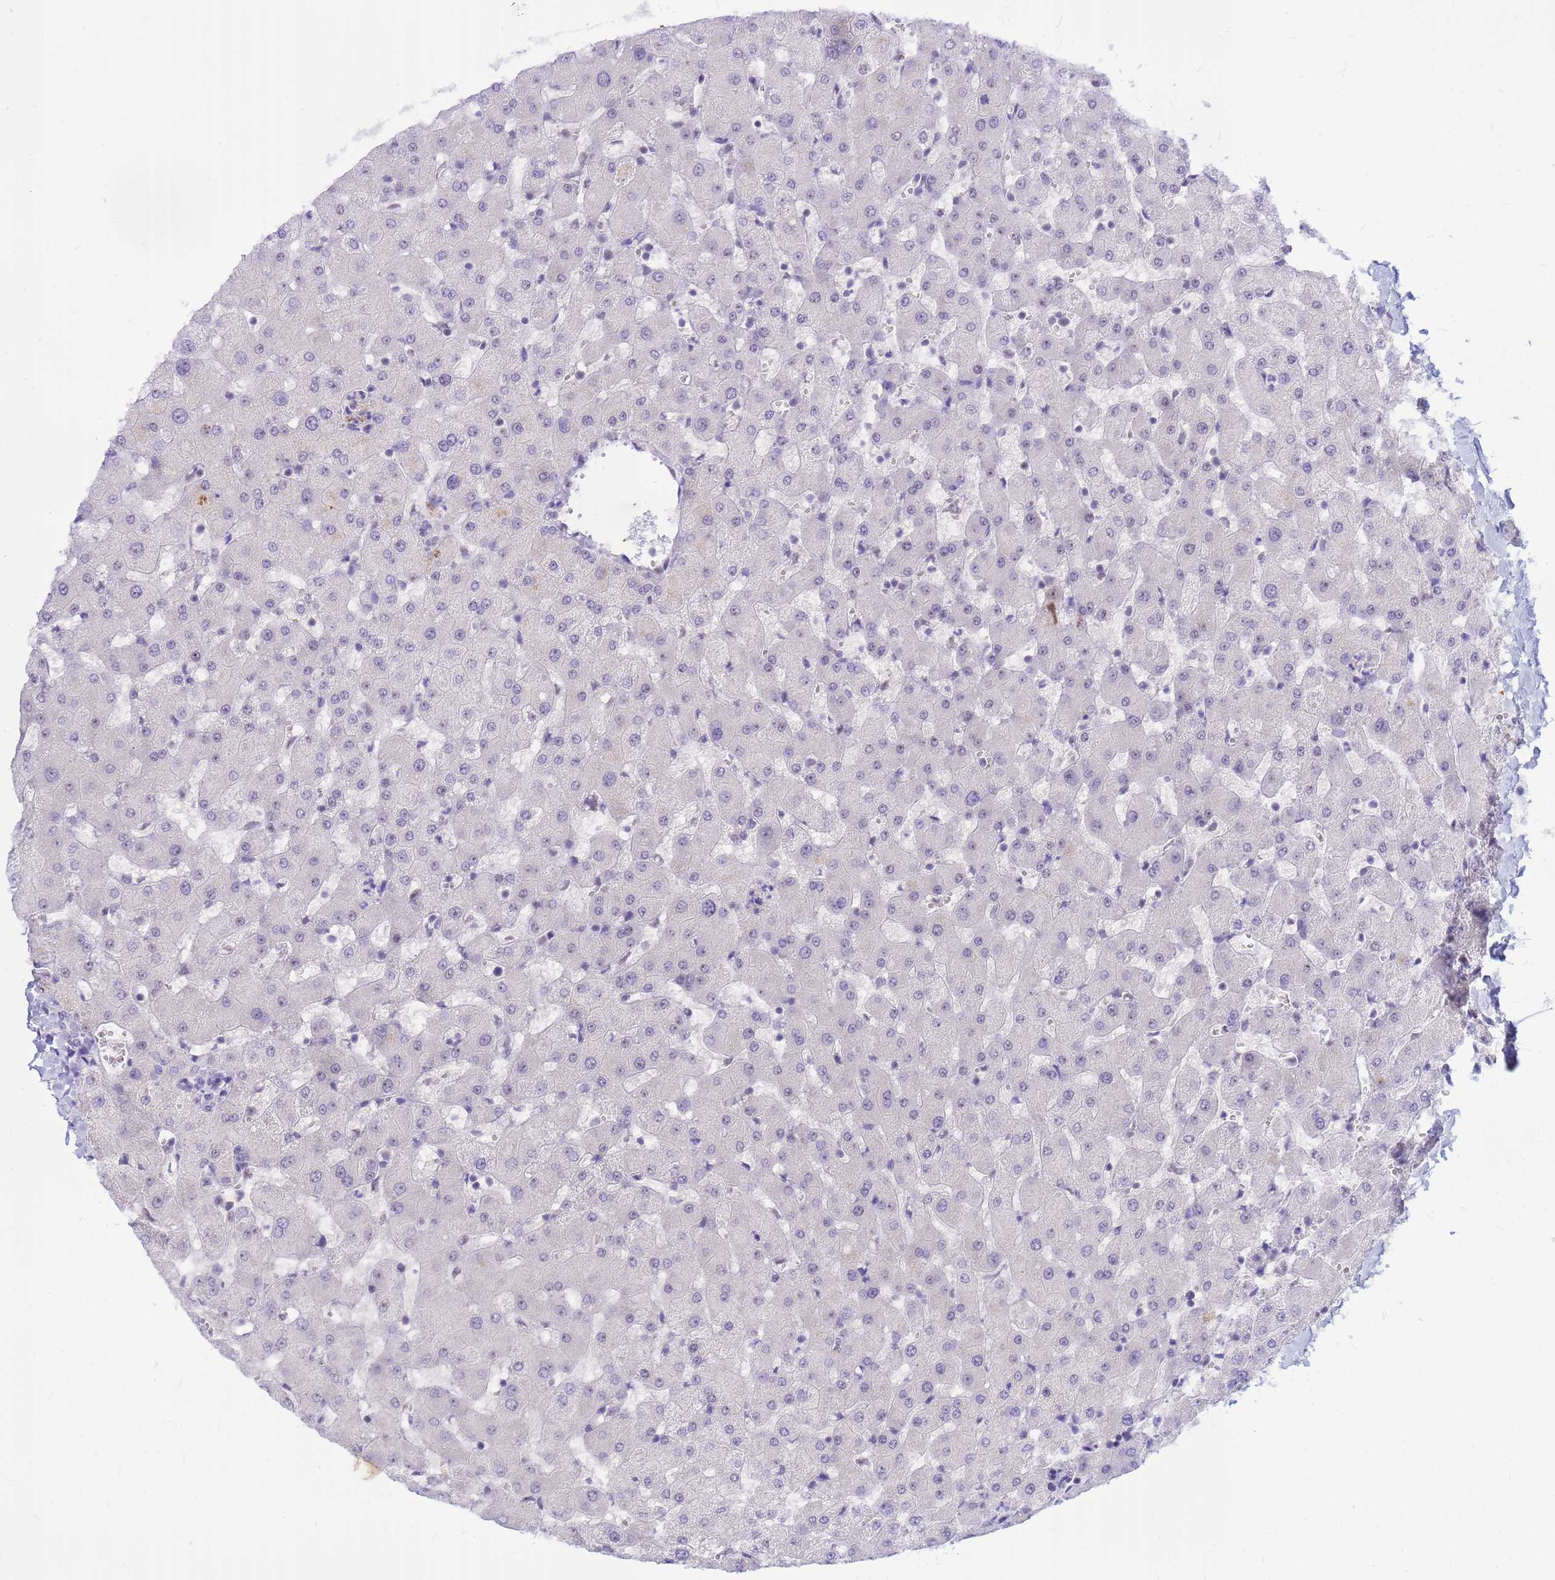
{"staining": {"intensity": "negative", "quantity": "none", "location": "none"}, "tissue": "liver", "cell_type": "Cholangiocytes", "image_type": "normal", "snomed": [{"axis": "morphology", "description": "Normal tissue, NOS"}, {"axis": "topography", "description": "Liver"}], "caption": "An image of human liver is negative for staining in cholangiocytes.", "gene": "DMRTC2", "patient": {"sex": "female", "age": 63}}